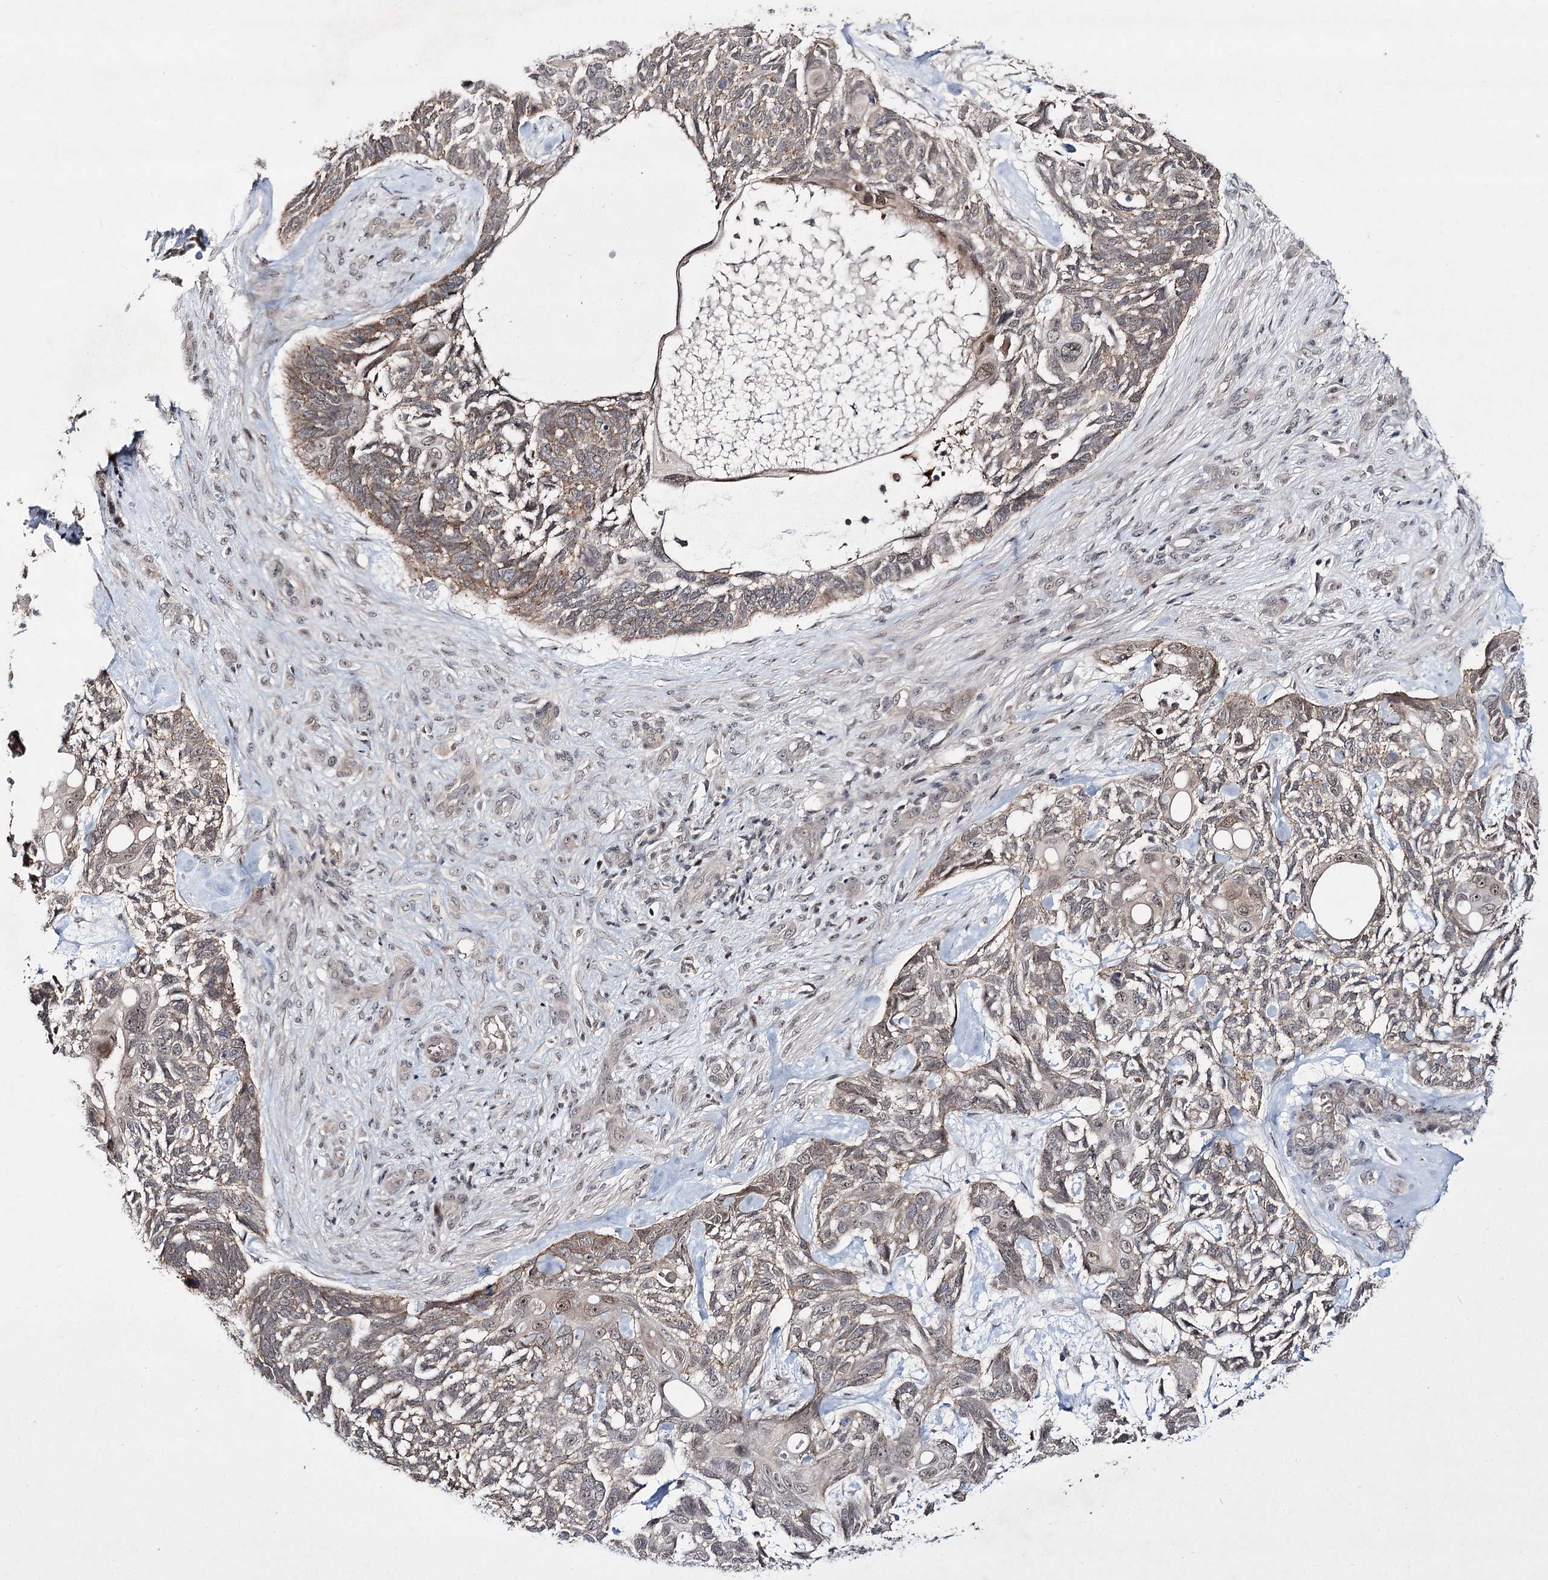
{"staining": {"intensity": "weak", "quantity": ">75%", "location": "cytoplasmic/membranous,nuclear"}, "tissue": "skin cancer", "cell_type": "Tumor cells", "image_type": "cancer", "snomed": [{"axis": "morphology", "description": "Basal cell carcinoma"}, {"axis": "topography", "description": "Skin"}], "caption": "Skin cancer was stained to show a protein in brown. There is low levels of weak cytoplasmic/membranous and nuclear staining in approximately >75% of tumor cells.", "gene": "HOXC11", "patient": {"sex": "male", "age": 88}}